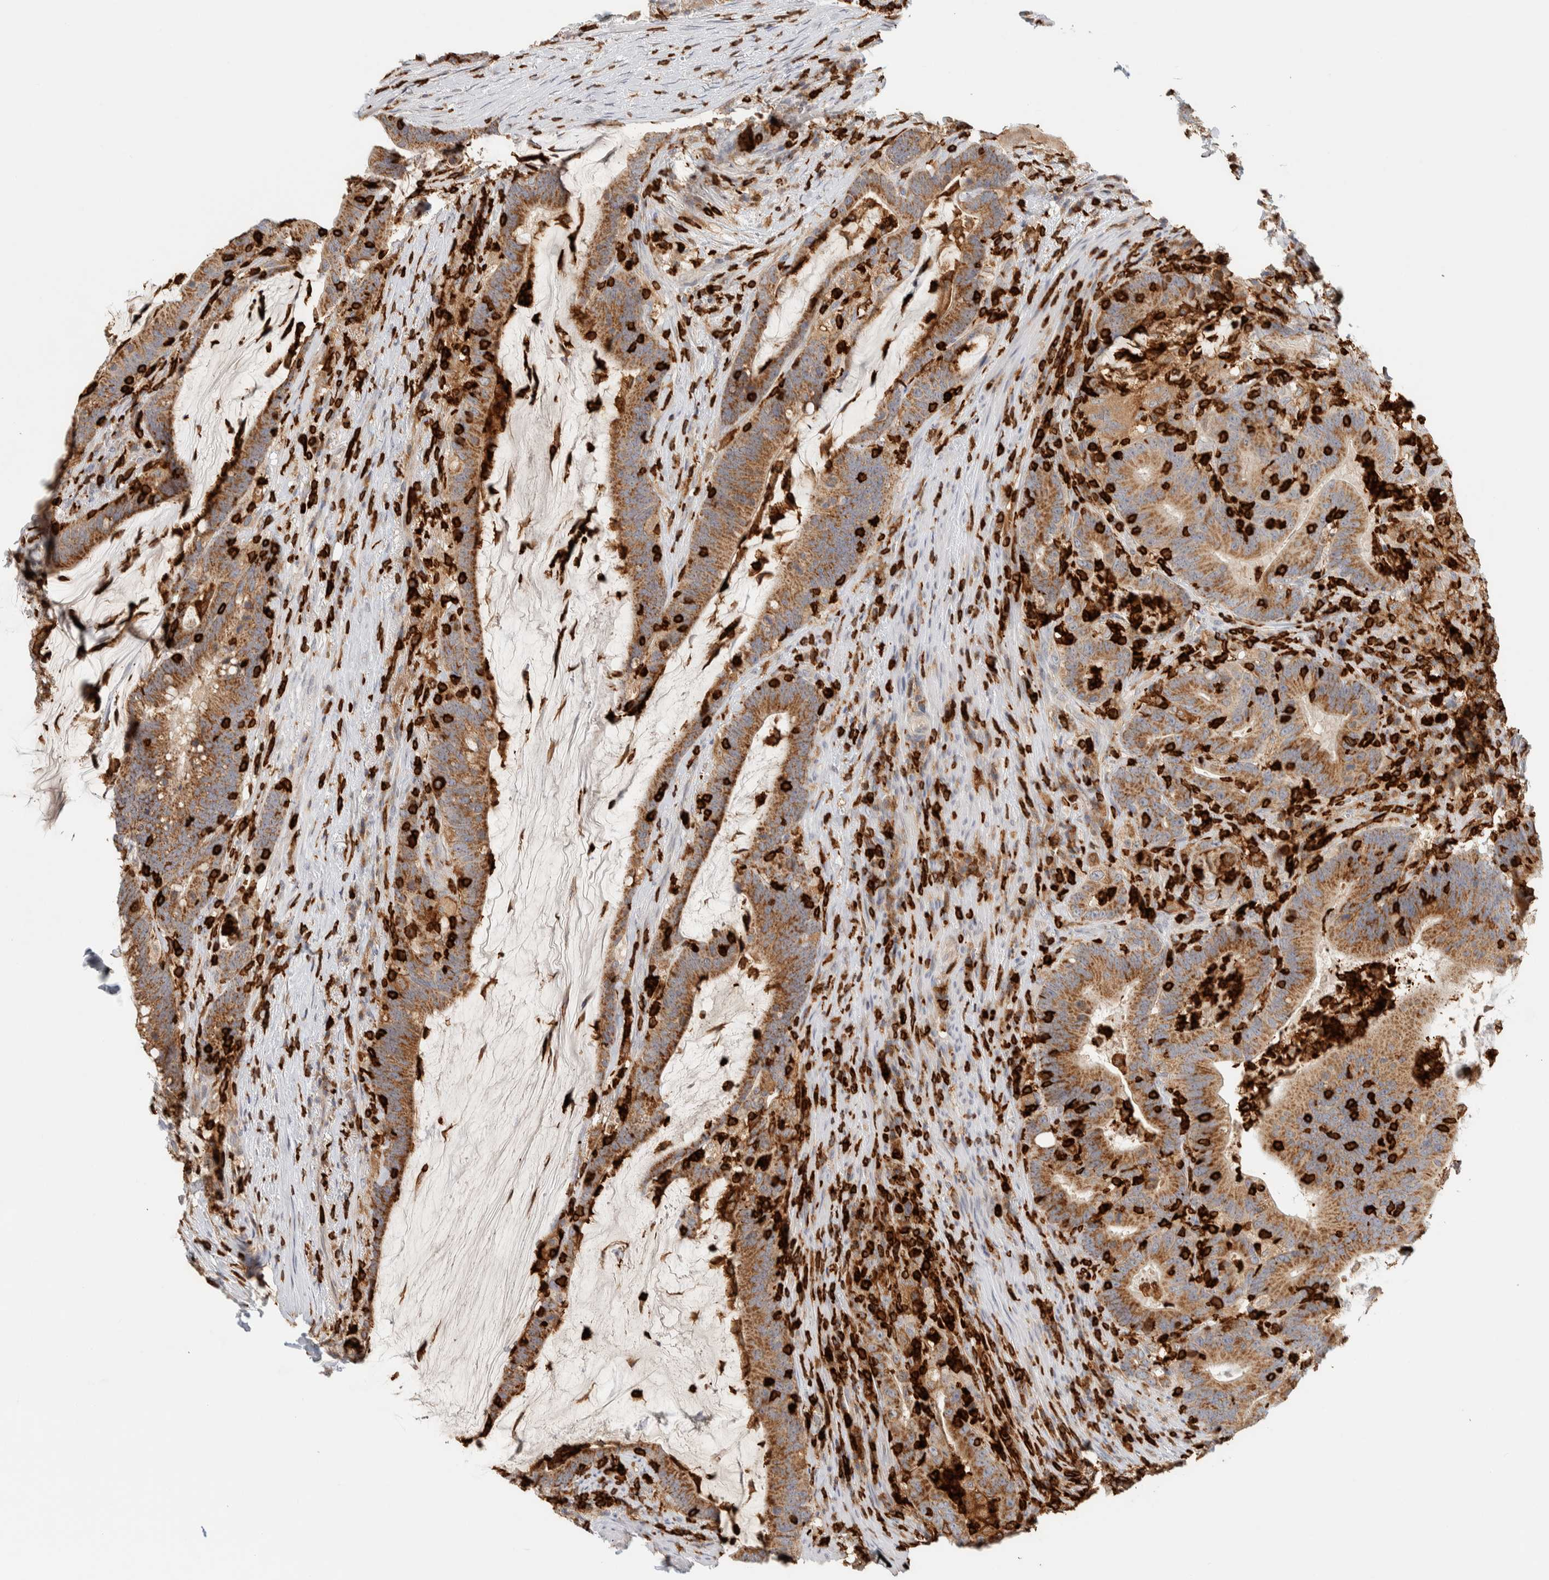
{"staining": {"intensity": "moderate", "quantity": ">75%", "location": "cytoplasmic/membranous"}, "tissue": "colorectal cancer", "cell_type": "Tumor cells", "image_type": "cancer", "snomed": [{"axis": "morphology", "description": "Adenocarcinoma, NOS"}, {"axis": "topography", "description": "Colon"}], "caption": "There is medium levels of moderate cytoplasmic/membranous staining in tumor cells of colorectal cancer (adenocarcinoma), as demonstrated by immunohistochemical staining (brown color).", "gene": "RUNDC1", "patient": {"sex": "female", "age": 66}}